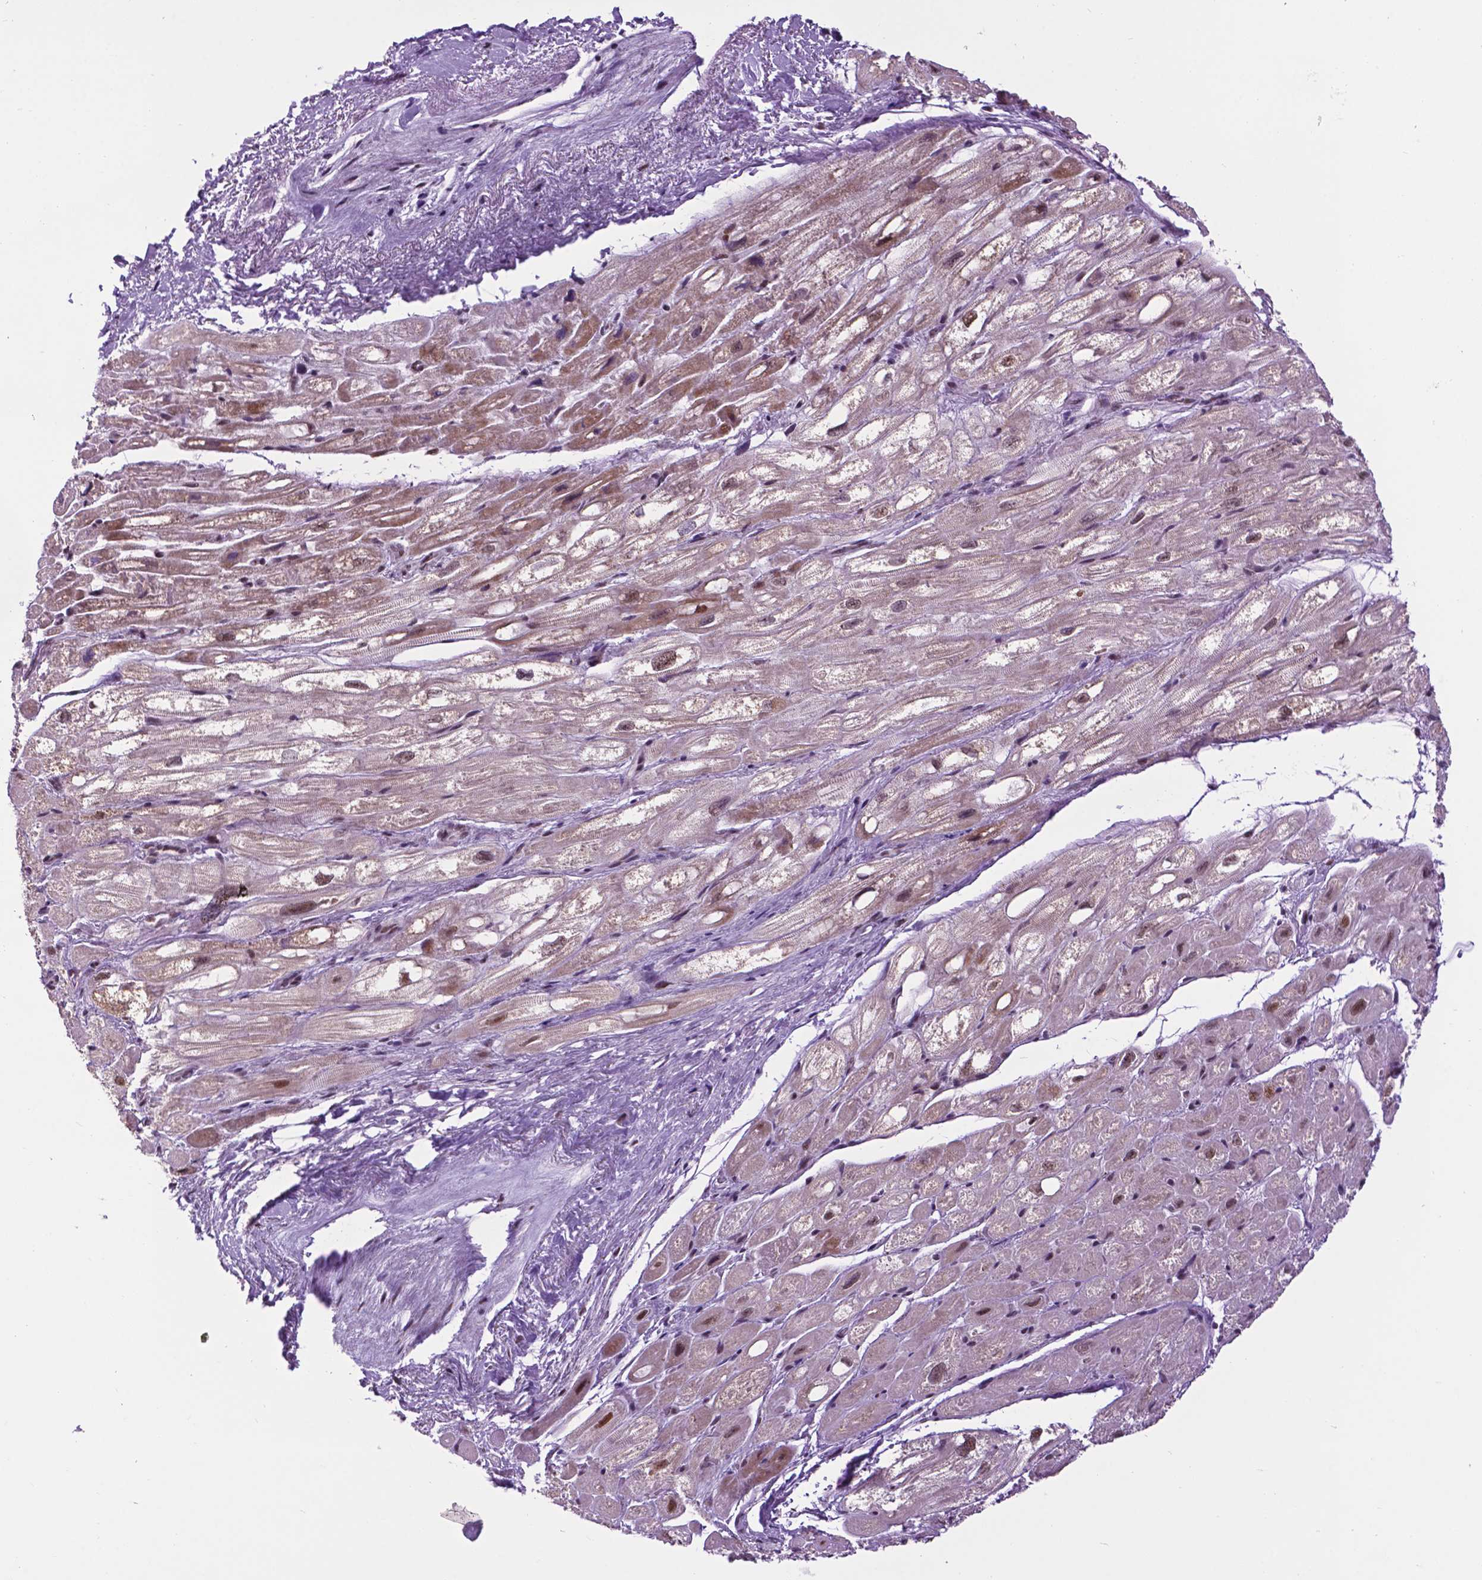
{"staining": {"intensity": "weak", "quantity": "<25%", "location": "cytoplasmic/membranous,nuclear"}, "tissue": "heart muscle", "cell_type": "Cardiomyocytes", "image_type": "normal", "snomed": [{"axis": "morphology", "description": "Normal tissue, NOS"}, {"axis": "topography", "description": "Heart"}], "caption": "Cardiomyocytes are negative for brown protein staining in benign heart muscle. (Immunohistochemistry (ihc), brightfield microscopy, high magnification).", "gene": "EAF1", "patient": {"sex": "female", "age": 69}}